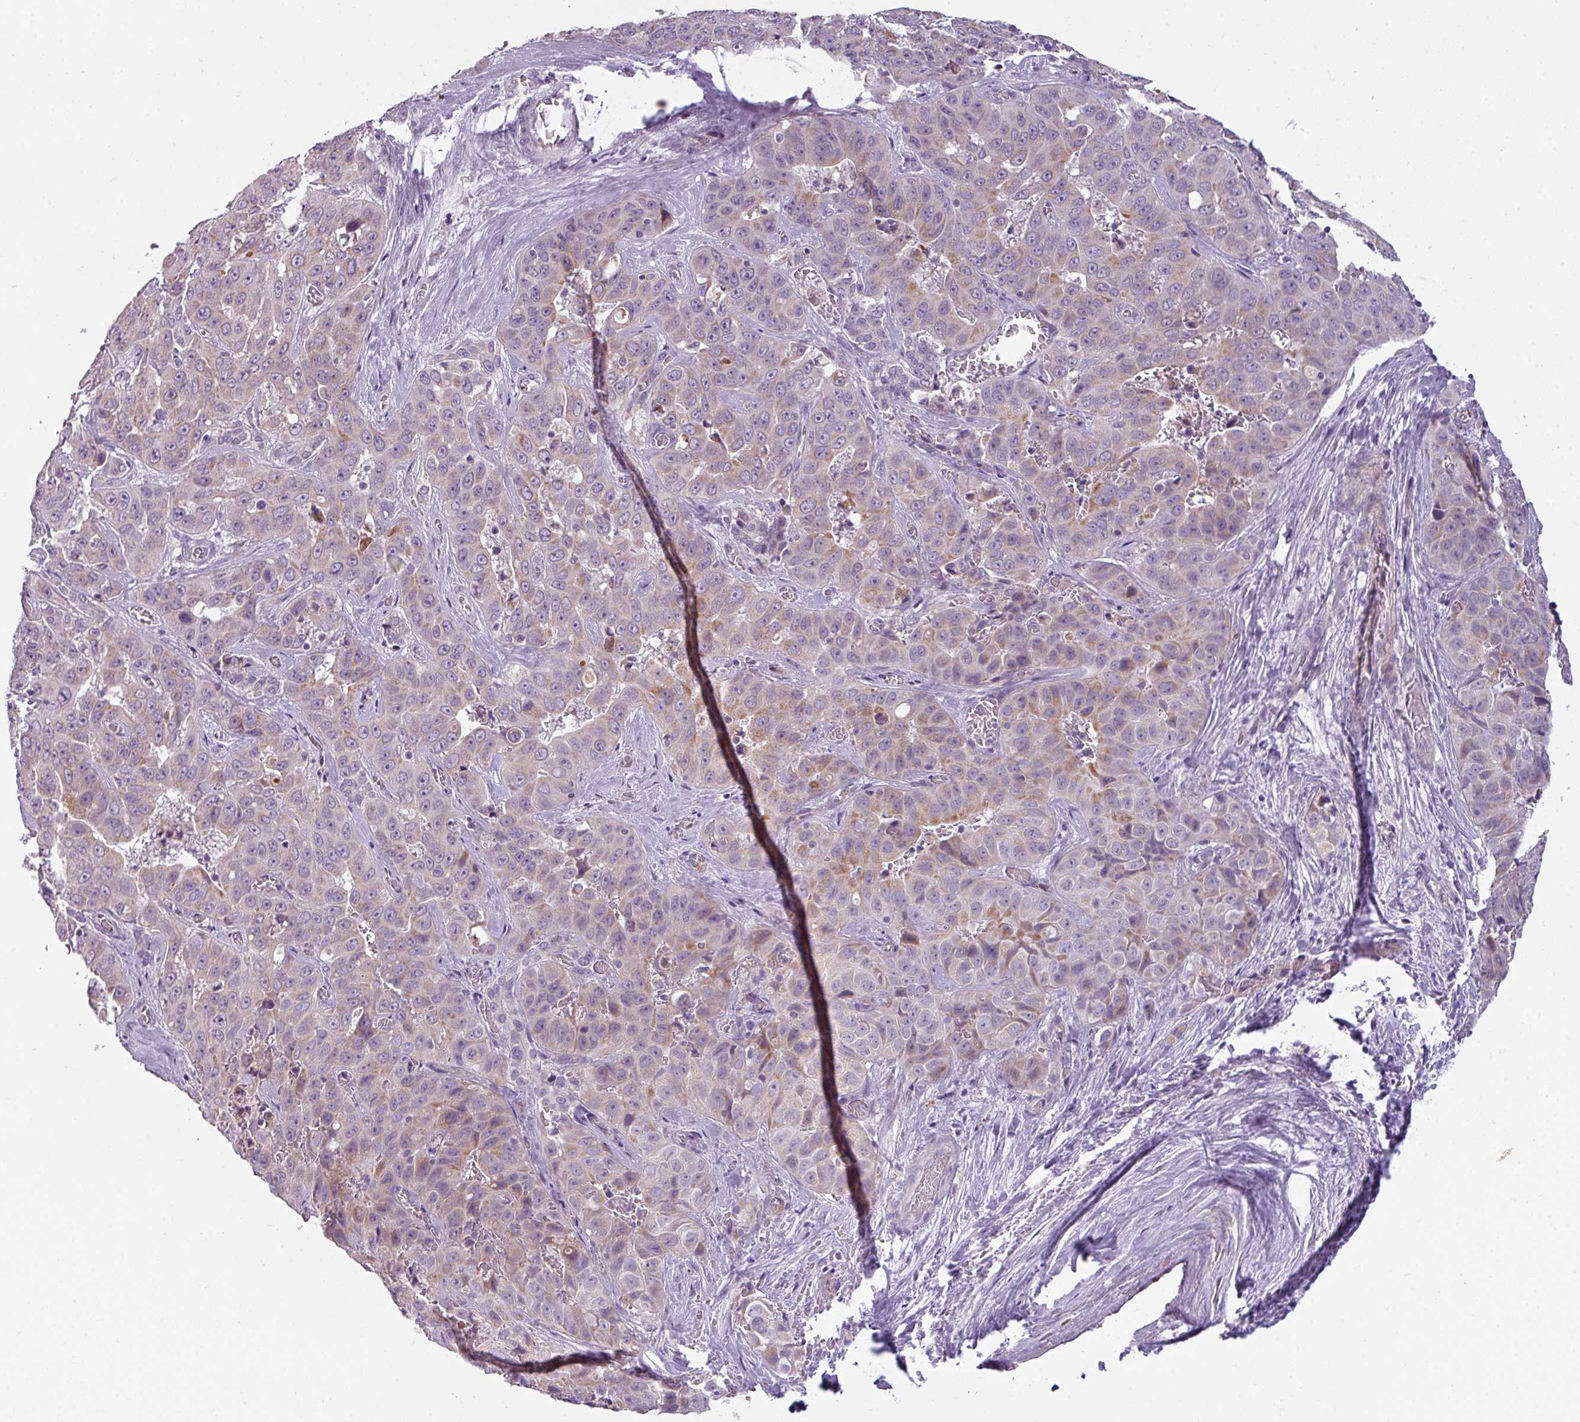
{"staining": {"intensity": "moderate", "quantity": "25%-75%", "location": "cytoplasmic/membranous"}, "tissue": "liver cancer", "cell_type": "Tumor cells", "image_type": "cancer", "snomed": [{"axis": "morphology", "description": "Cholangiocarcinoma"}, {"axis": "topography", "description": "Liver"}], "caption": "High-power microscopy captured an IHC photomicrograph of liver cancer (cholangiocarcinoma), revealing moderate cytoplasmic/membranous positivity in about 25%-75% of tumor cells.", "gene": "C2orf68", "patient": {"sex": "female", "age": 52}}